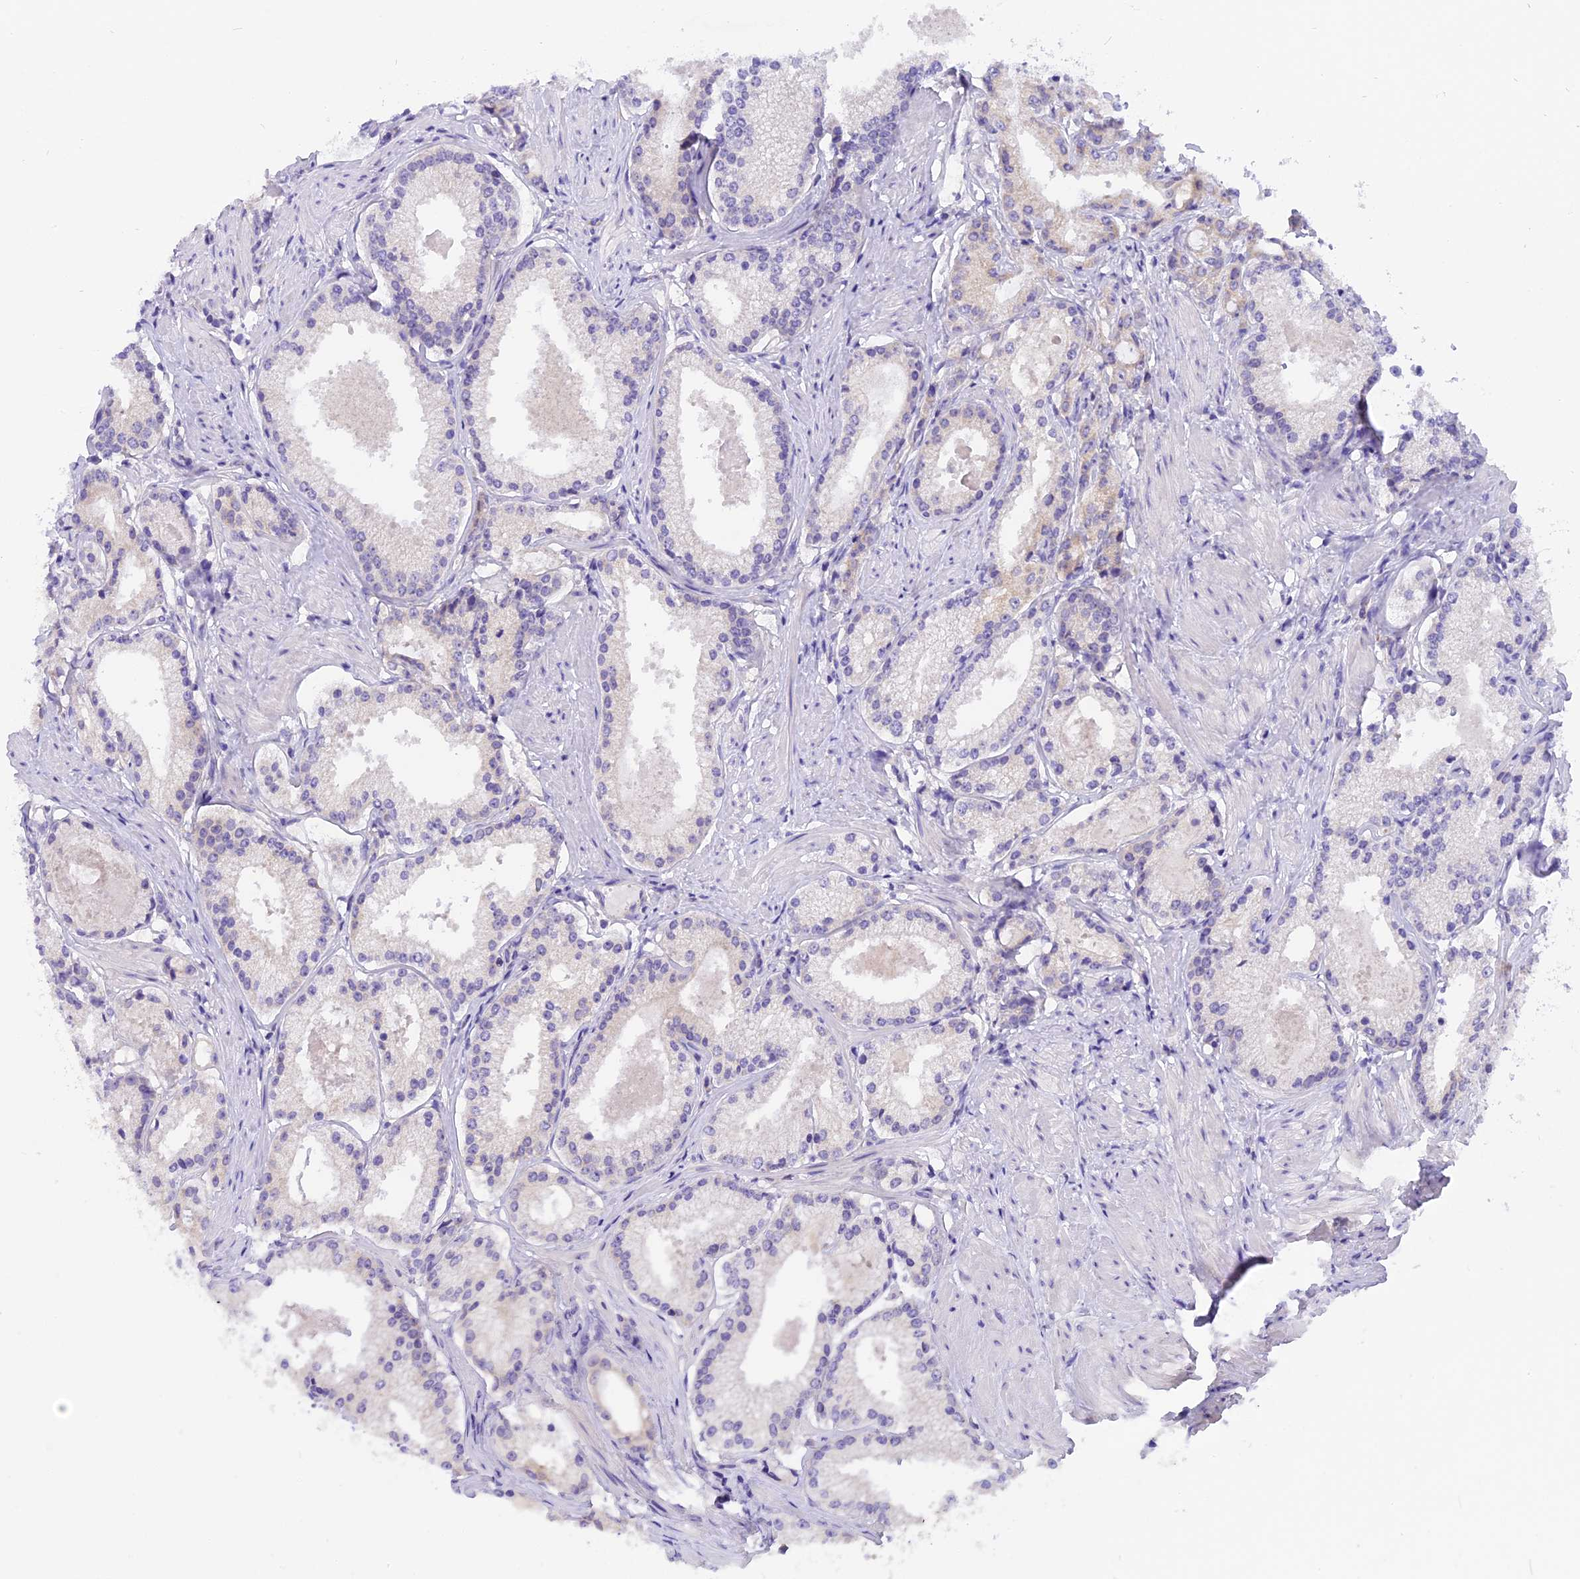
{"staining": {"intensity": "negative", "quantity": "none", "location": "none"}, "tissue": "prostate cancer", "cell_type": "Tumor cells", "image_type": "cancer", "snomed": [{"axis": "morphology", "description": "Adenocarcinoma, Low grade"}, {"axis": "topography", "description": "Prostate"}], "caption": "Tumor cells are negative for brown protein staining in prostate cancer.", "gene": "TRIM3", "patient": {"sex": "male", "age": 57}}